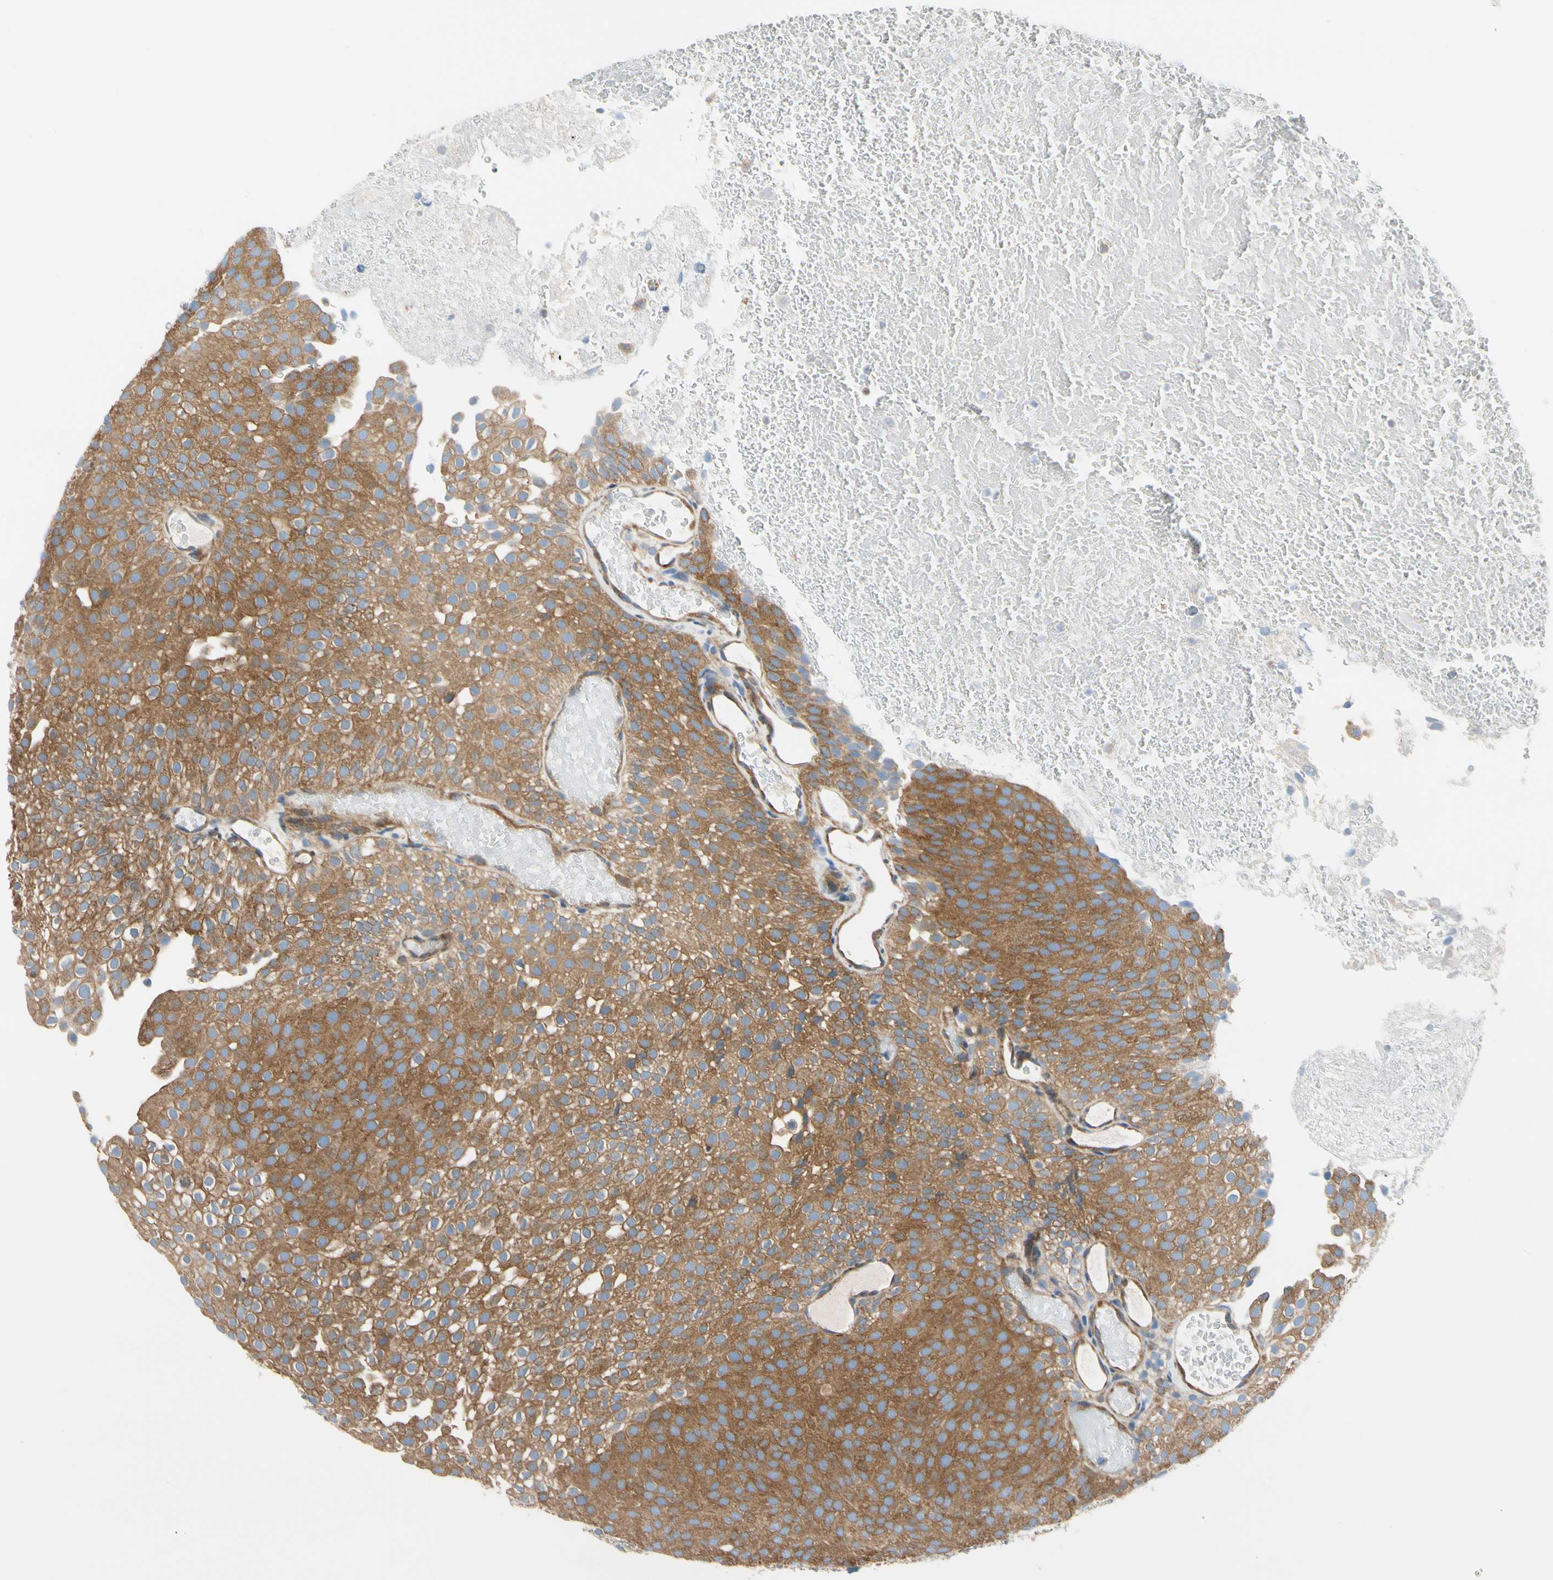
{"staining": {"intensity": "strong", "quantity": ">75%", "location": "cytoplasmic/membranous"}, "tissue": "urothelial cancer", "cell_type": "Tumor cells", "image_type": "cancer", "snomed": [{"axis": "morphology", "description": "Urothelial carcinoma, Low grade"}, {"axis": "topography", "description": "Urinary bladder"}], "caption": "Human low-grade urothelial carcinoma stained with a brown dye demonstrates strong cytoplasmic/membranous positive positivity in approximately >75% of tumor cells.", "gene": "GPHN", "patient": {"sex": "male", "age": 78}}